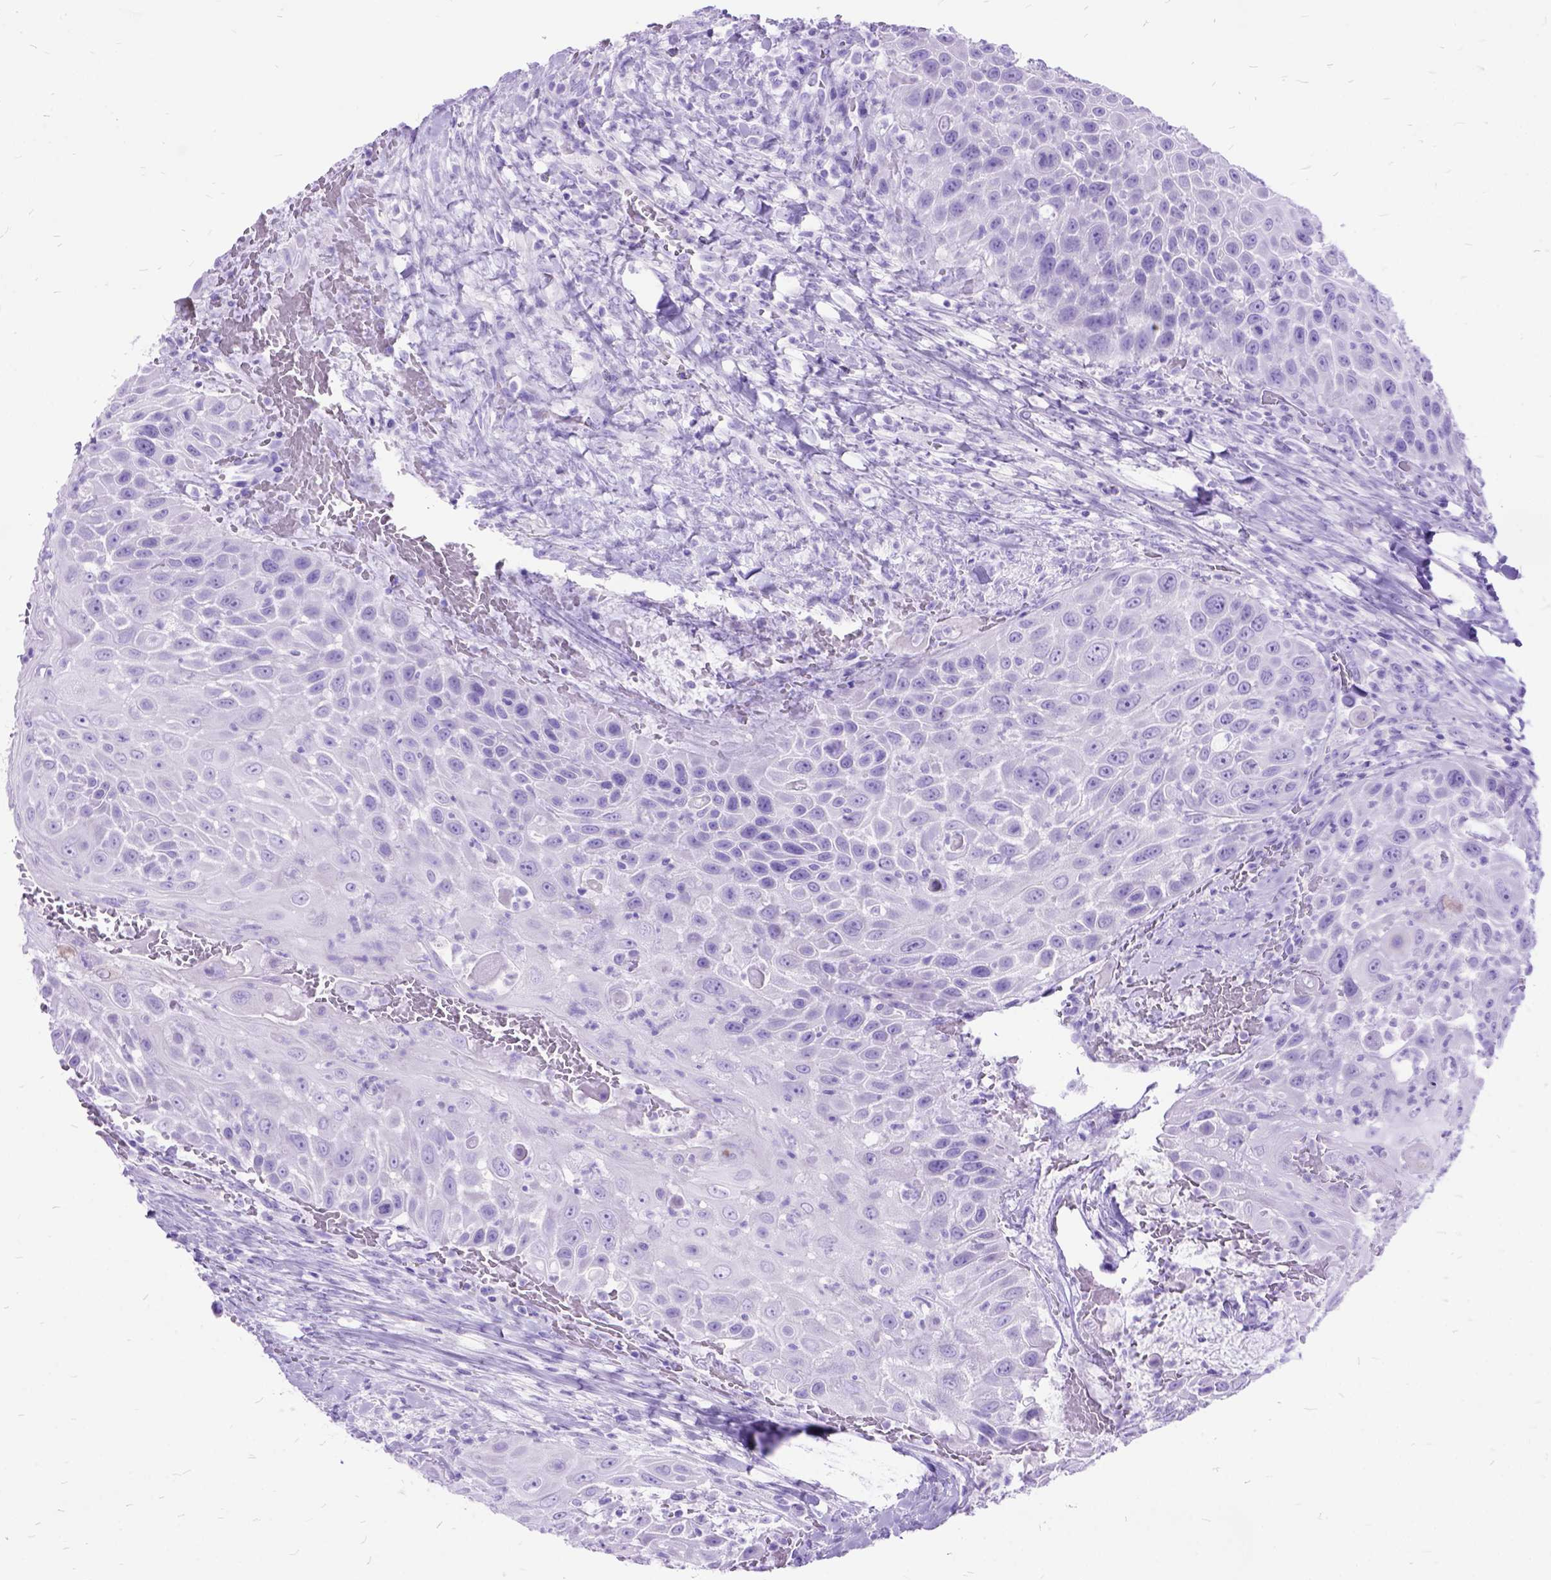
{"staining": {"intensity": "negative", "quantity": "none", "location": "none"}, "tissue": "head and neck cancer", "cell_type": "Tumor cells", "image_type": "cancer", "snomed": [{"axis": "morphology", "description": "Squamous cell carcinoma, NOS"}, {"axis": "topography", "description": "Head-Neck"}], "caption": "This photomicrograph is of squamous cell carcinoma (head and neck) stained with IHC to label a protein in brown with the nuclei are counter-stained blue. There is no staining in tumor cells. (Brightfield microscopy of DAB immunohistochemistry (IHC) at high magnification).", "gene": "DNAH2", "patient": {"sex": "male", "age": 69}}